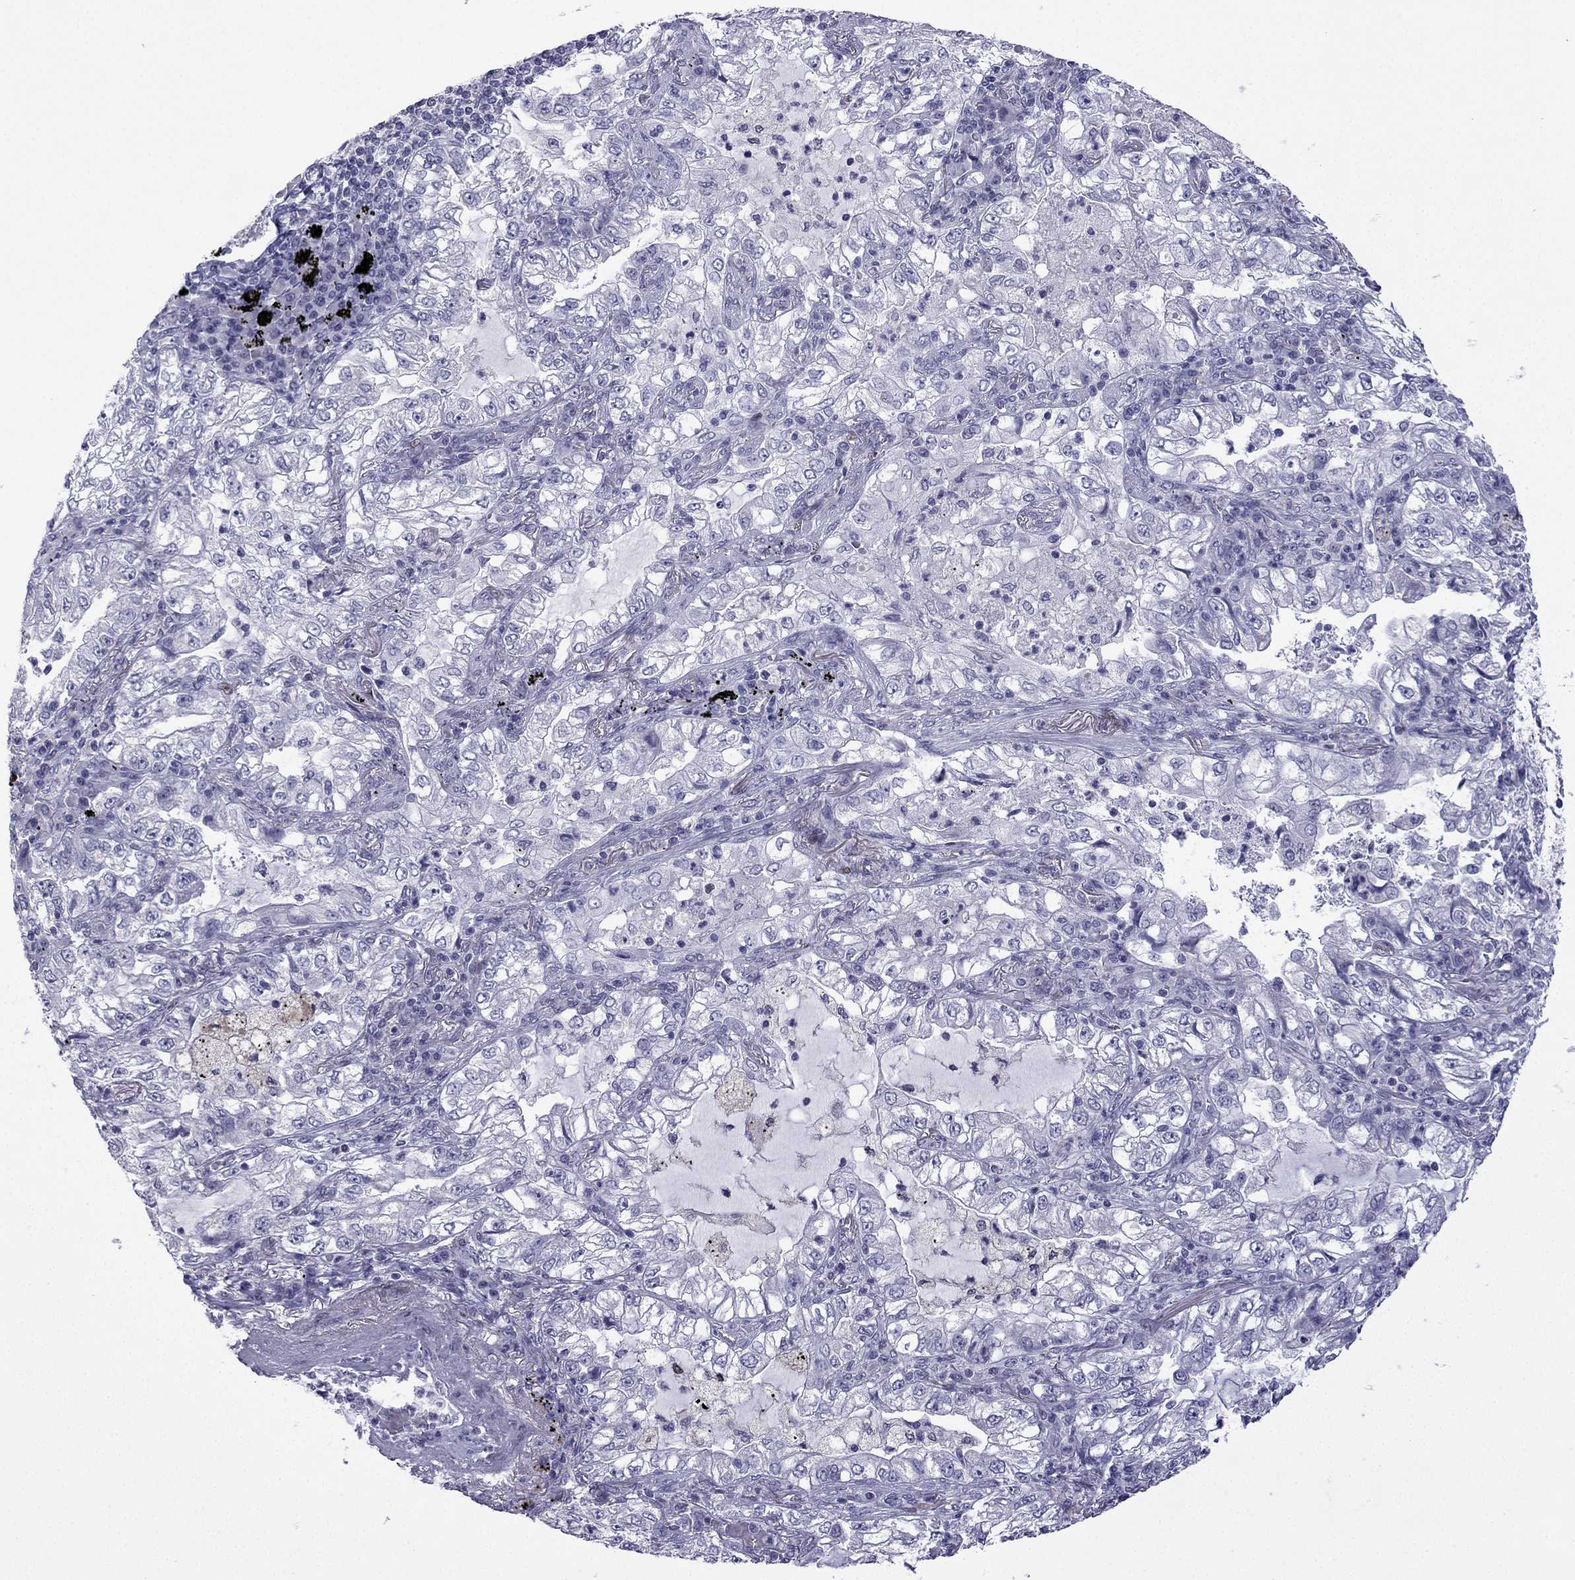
{"staining": {"intensity": "negative", "quantity": "none", "location": "none"}, "tissue": "lung cancer", "cell_type": "Tumor cells", "image_type": "cancer", "snomed": [{"axis": "morphology", "description": "Adenocarcinoma, NOS"}, {"axis": "topography", "description": "Lung"}], "caption": "The photomicrograph exhibits no significant expression in tumor cells of lung cancer (adenocarcinoma).", "gene": "CFAP70", "patient": {"sex": "female", "age": 73}}